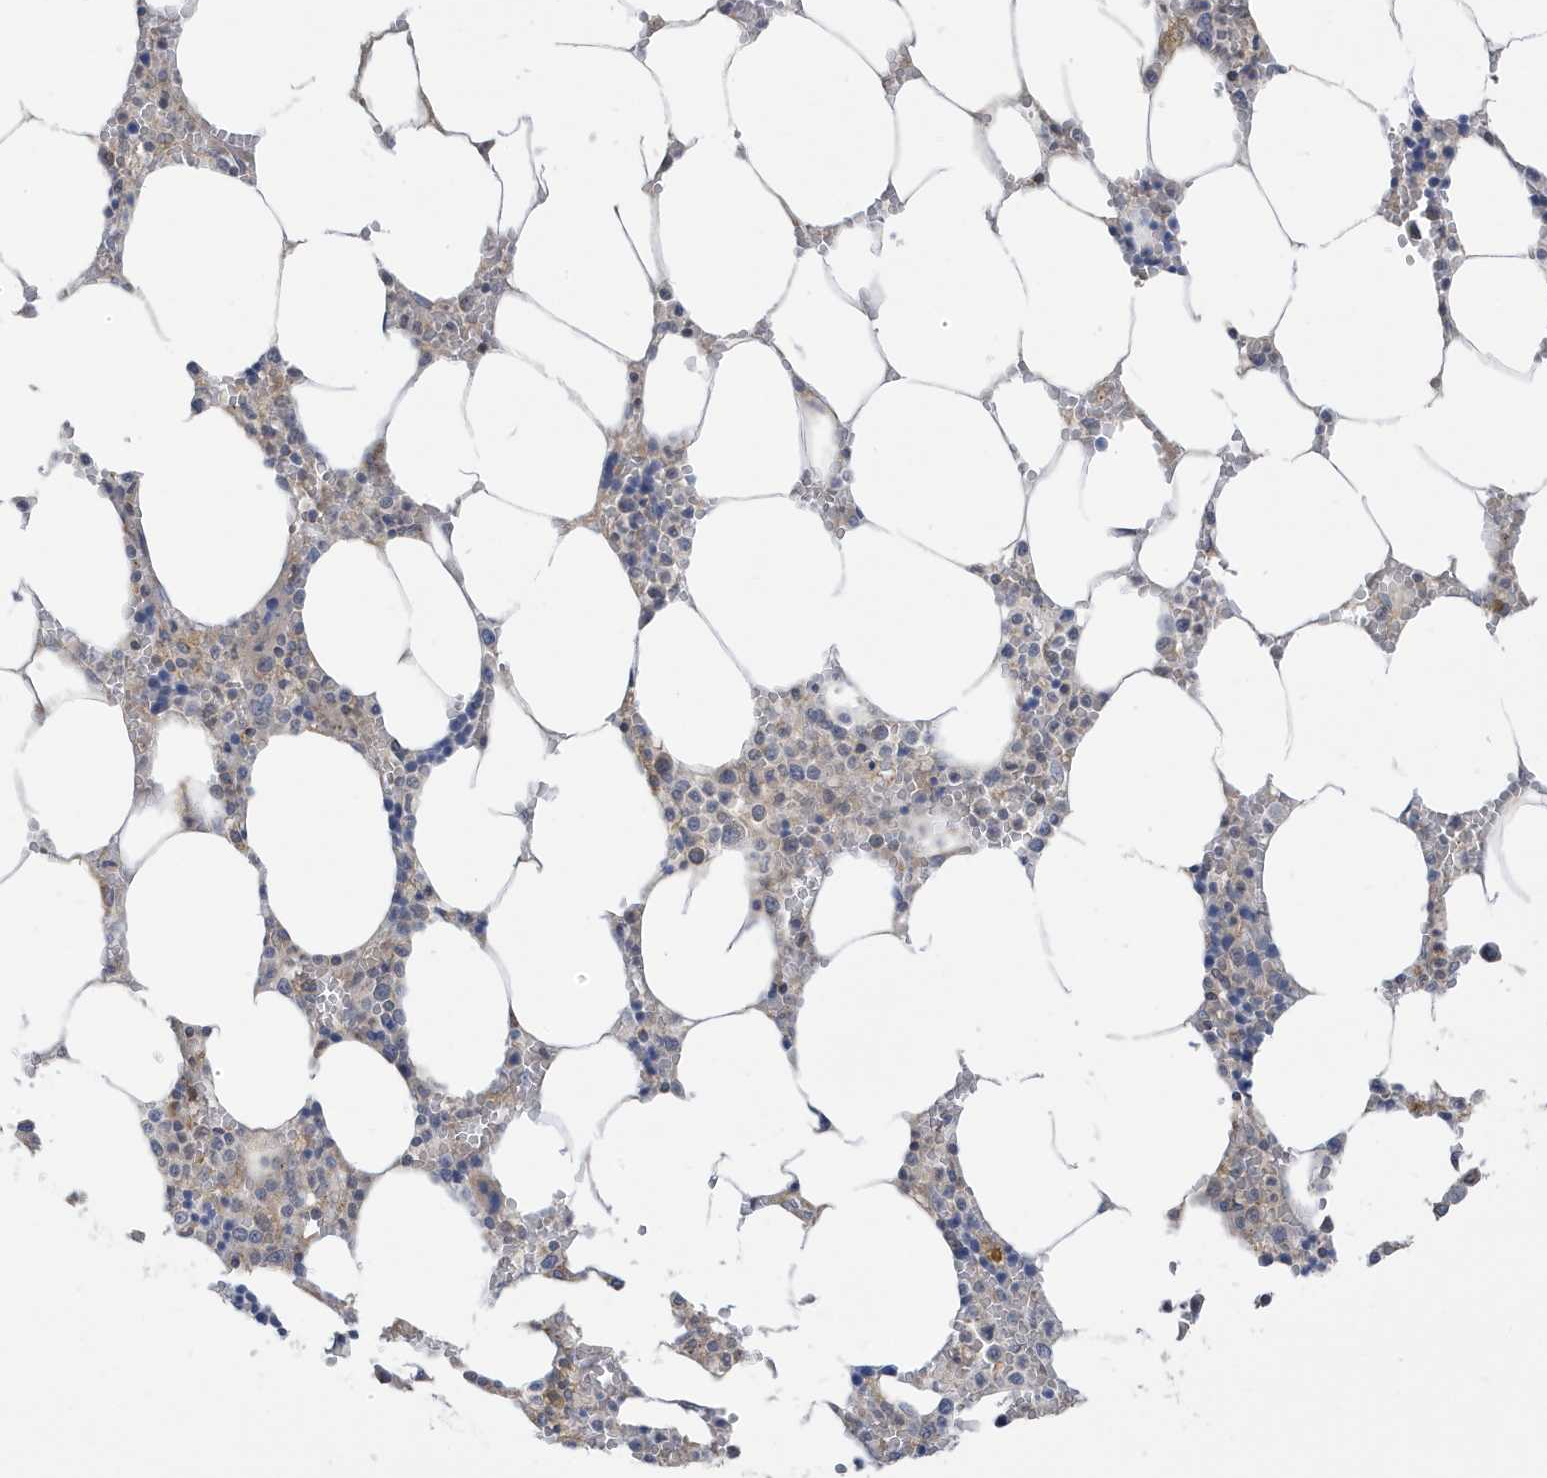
{"staining": {"intensity": "negative", "quantity": "none", "location": "none"}, "tissue": "bone marrow", "cell_type": "Hematopoietic cells", "image_type": "normal", "snomed": [{"axis": "morphology", "description": "Normal tissue, NOS"}, {"axis": "topography", "description": "Bone marrow"}], "caption": "This histopathology image is of benign bone marrow stained with immunohistochemistry (IHC) to label a protein in brown with the nuclei are counter-stained blue. There is no positivity in hematopoietic cells. (Immunohistochemistry, brightfield microscopy, high magnification).", "gene": "ATP13A5", "patient": {"sex": "male", "age": 70}}